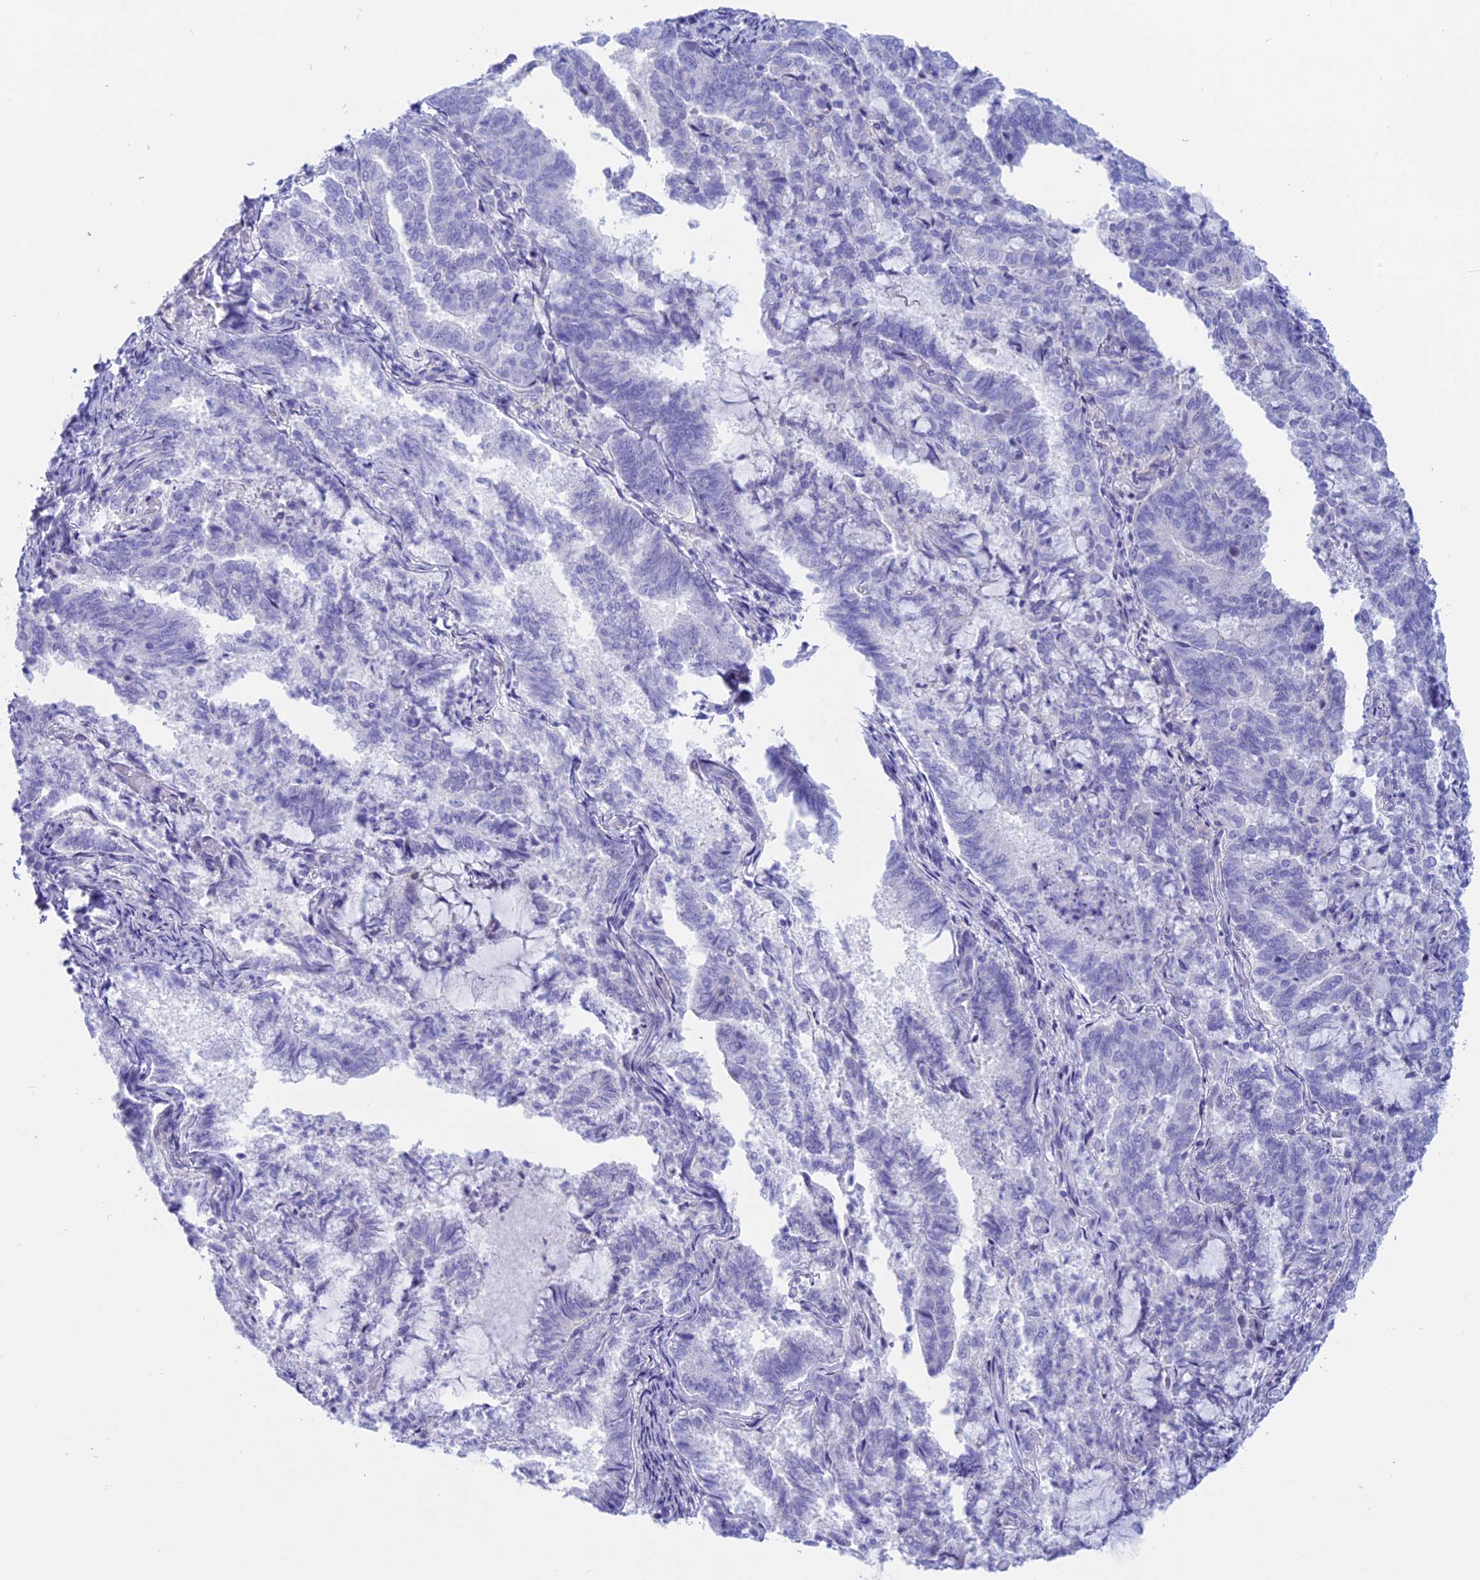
{"staining": {"intensity": "negative", "quantity": "none", "location": "none"}, "tissue": "endometrial cancer", "cell_type": "Tumor cells", "image_type": "cancer", "snomed": [{"axis": "morphology", "description": "Adenocarcinoma, NOS"}, {"axis": "topography", "description": "Endometrium"}], "caption": "DAB immunohistochemical staining of human endometrial cancer reveals no significant expression in tumor cells.", "gene": "RP1", "patient": {"sex": "female", "age": 80}}